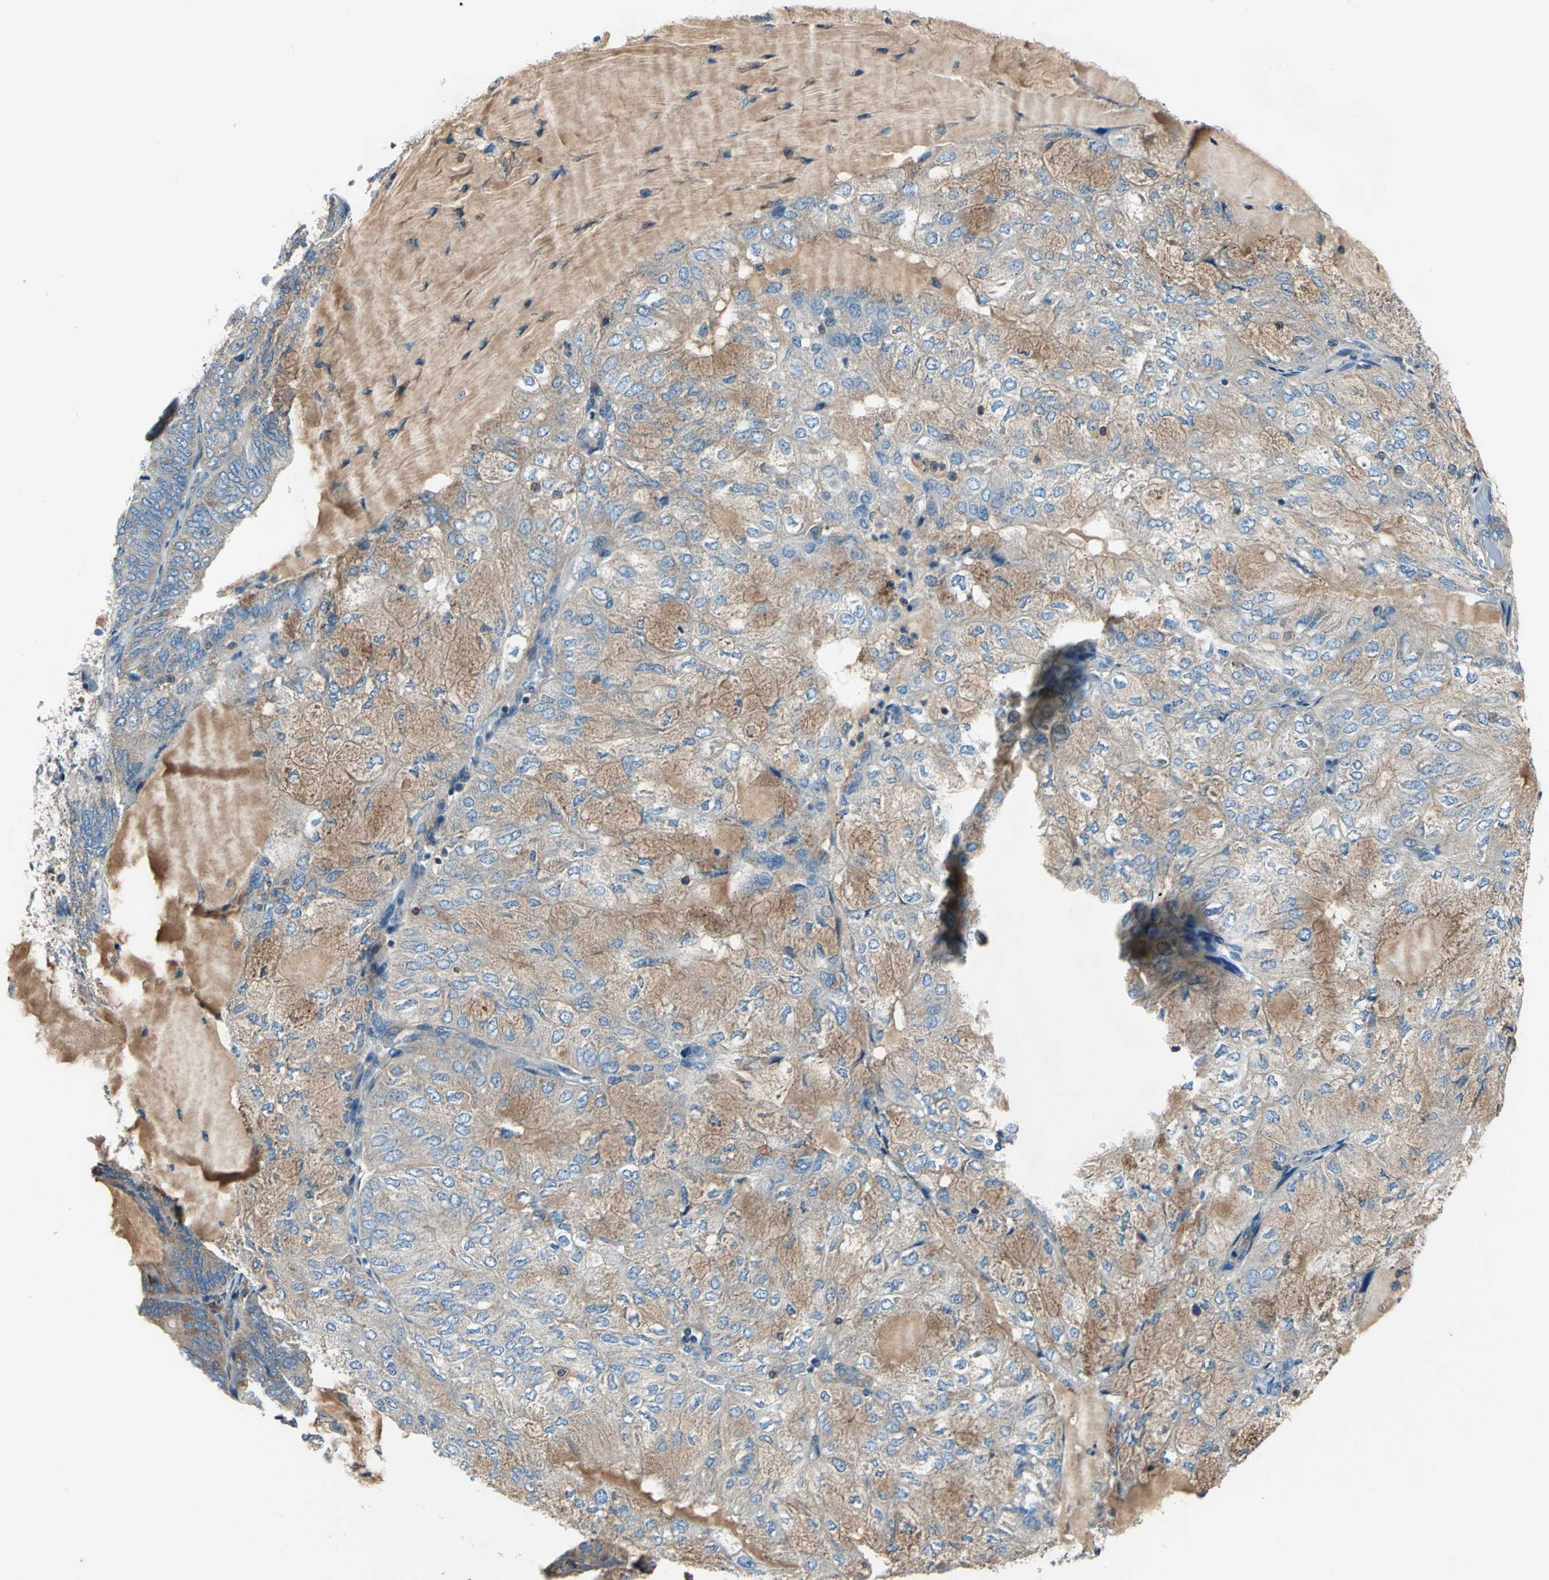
{"staining": {"intensity": "weak", "quantity": ">75%", "location": "cytoplasmic/membranous"}, "tissue": "endometrial cancer", "cell_type": "Tumor cells", "image_type": "cancer", "snomed": [{"axis": "morphology", "description": "Adenocarcinoma, NOS"}, {"axis": "topography", "description": "Endometrium"}], "caption": "Immunohistochemistry staining of endometrial cancer, which shows low levels of weak cytoplasmic/membranous positivity in approximately >75% of tumor cells indicating weak cytoplasmic/membranous protein expression. The staining was performed using DAB (brown) for protein detection and nuclei were counterstained in hematoxylin (blue).", "gene": "DDX3Y", "patient": {"sex": "female", "age": 81}}